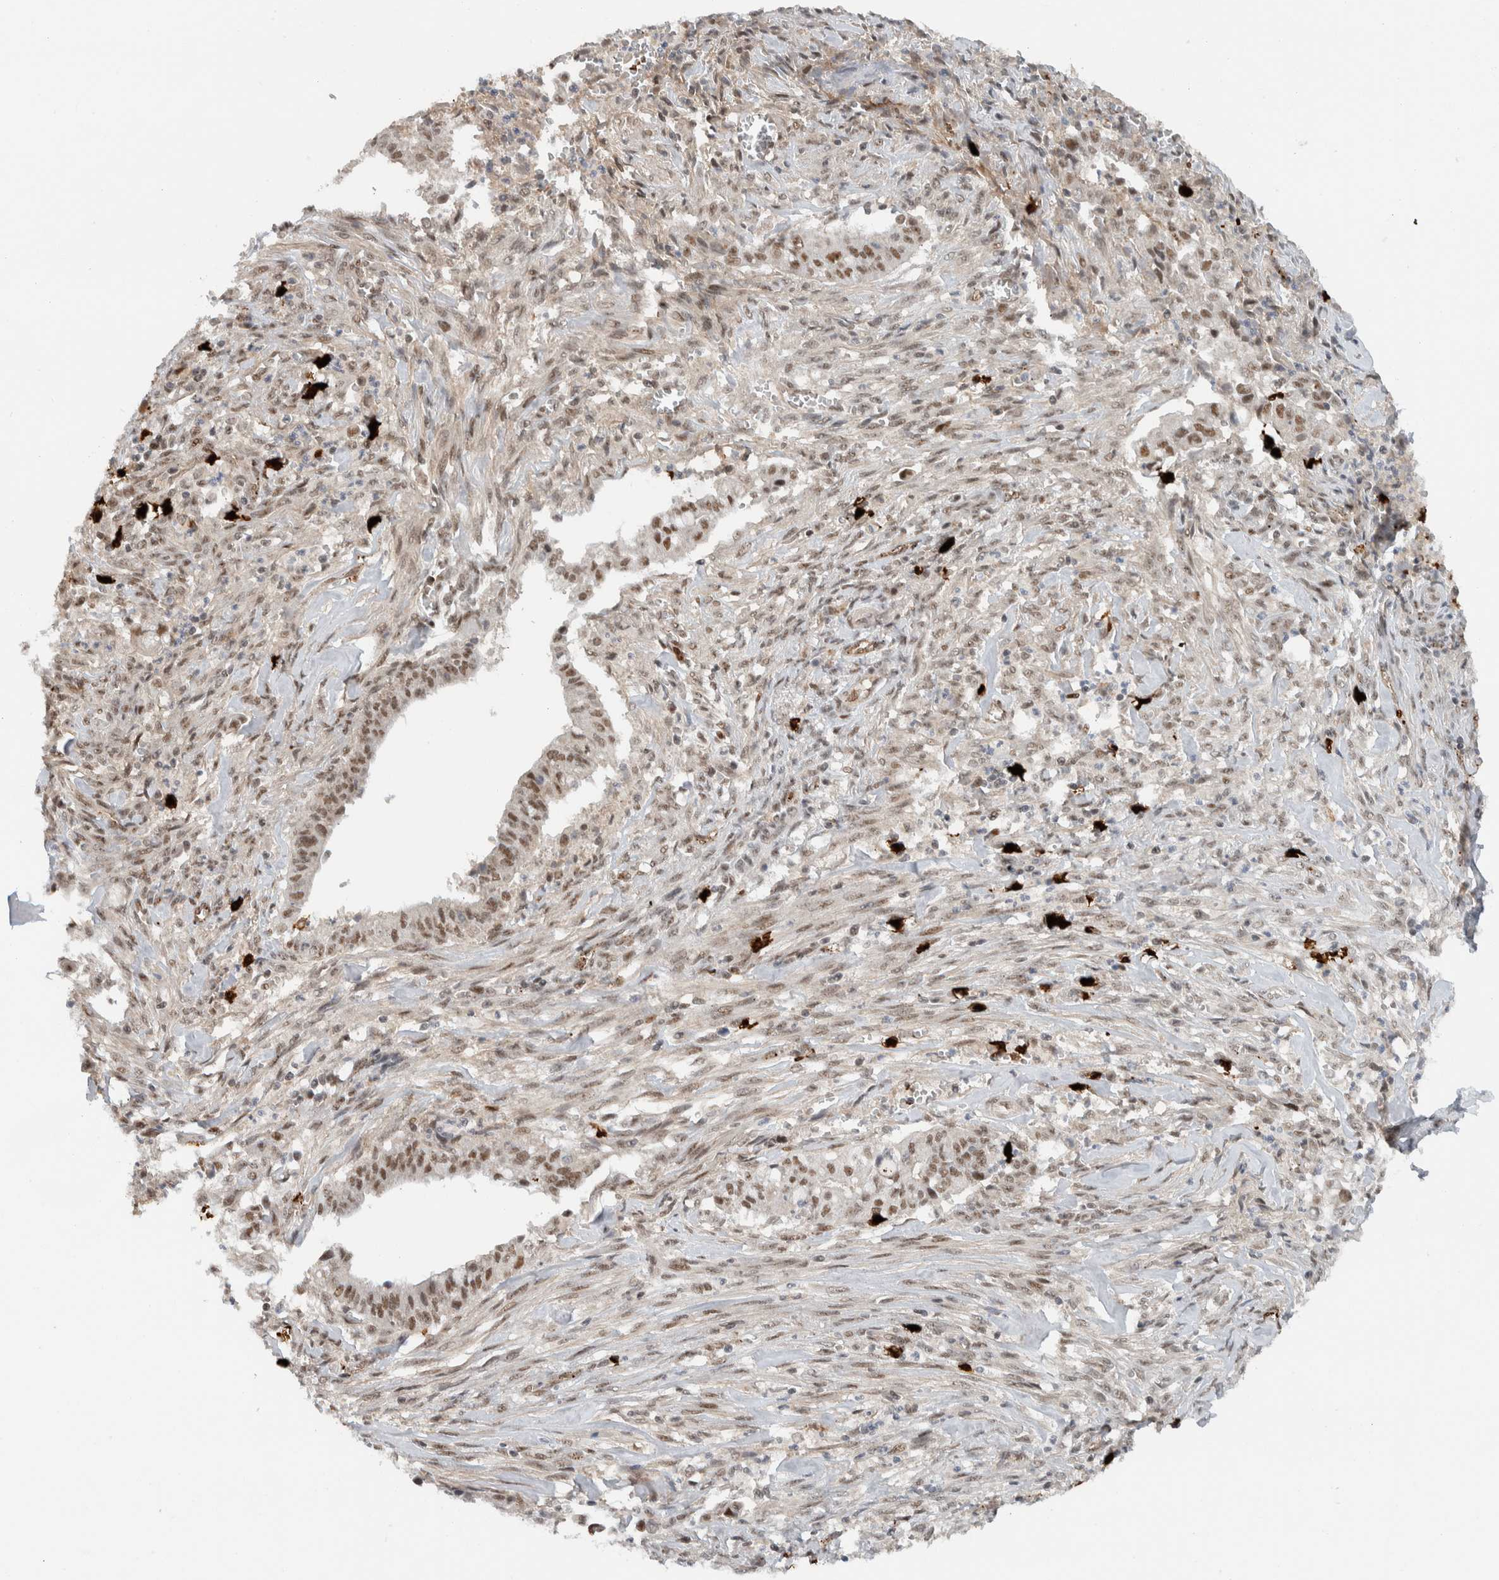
{"staining": {"intensity": "moderate", "quantity": ">75%", "location": "nuclear"}, "tissue": "cervical cancer", "cell_type": "Tumor cells", "image_type": "cancer", "snomed": [{"axis": "morphology", "description": "Adenocarcinoma, NOS"}, {"axis": "topography", "description": "Cervix"}], "caption": "Protein staining exhibits moderate nuclear expression in about >75% of tumor cells in adenocarcinoma (cervical). (DAB = brown stain, brightfield microscopy at high magnification).", "gene": "ZFP91", "patient": {"sex": "female", "age": 44}}